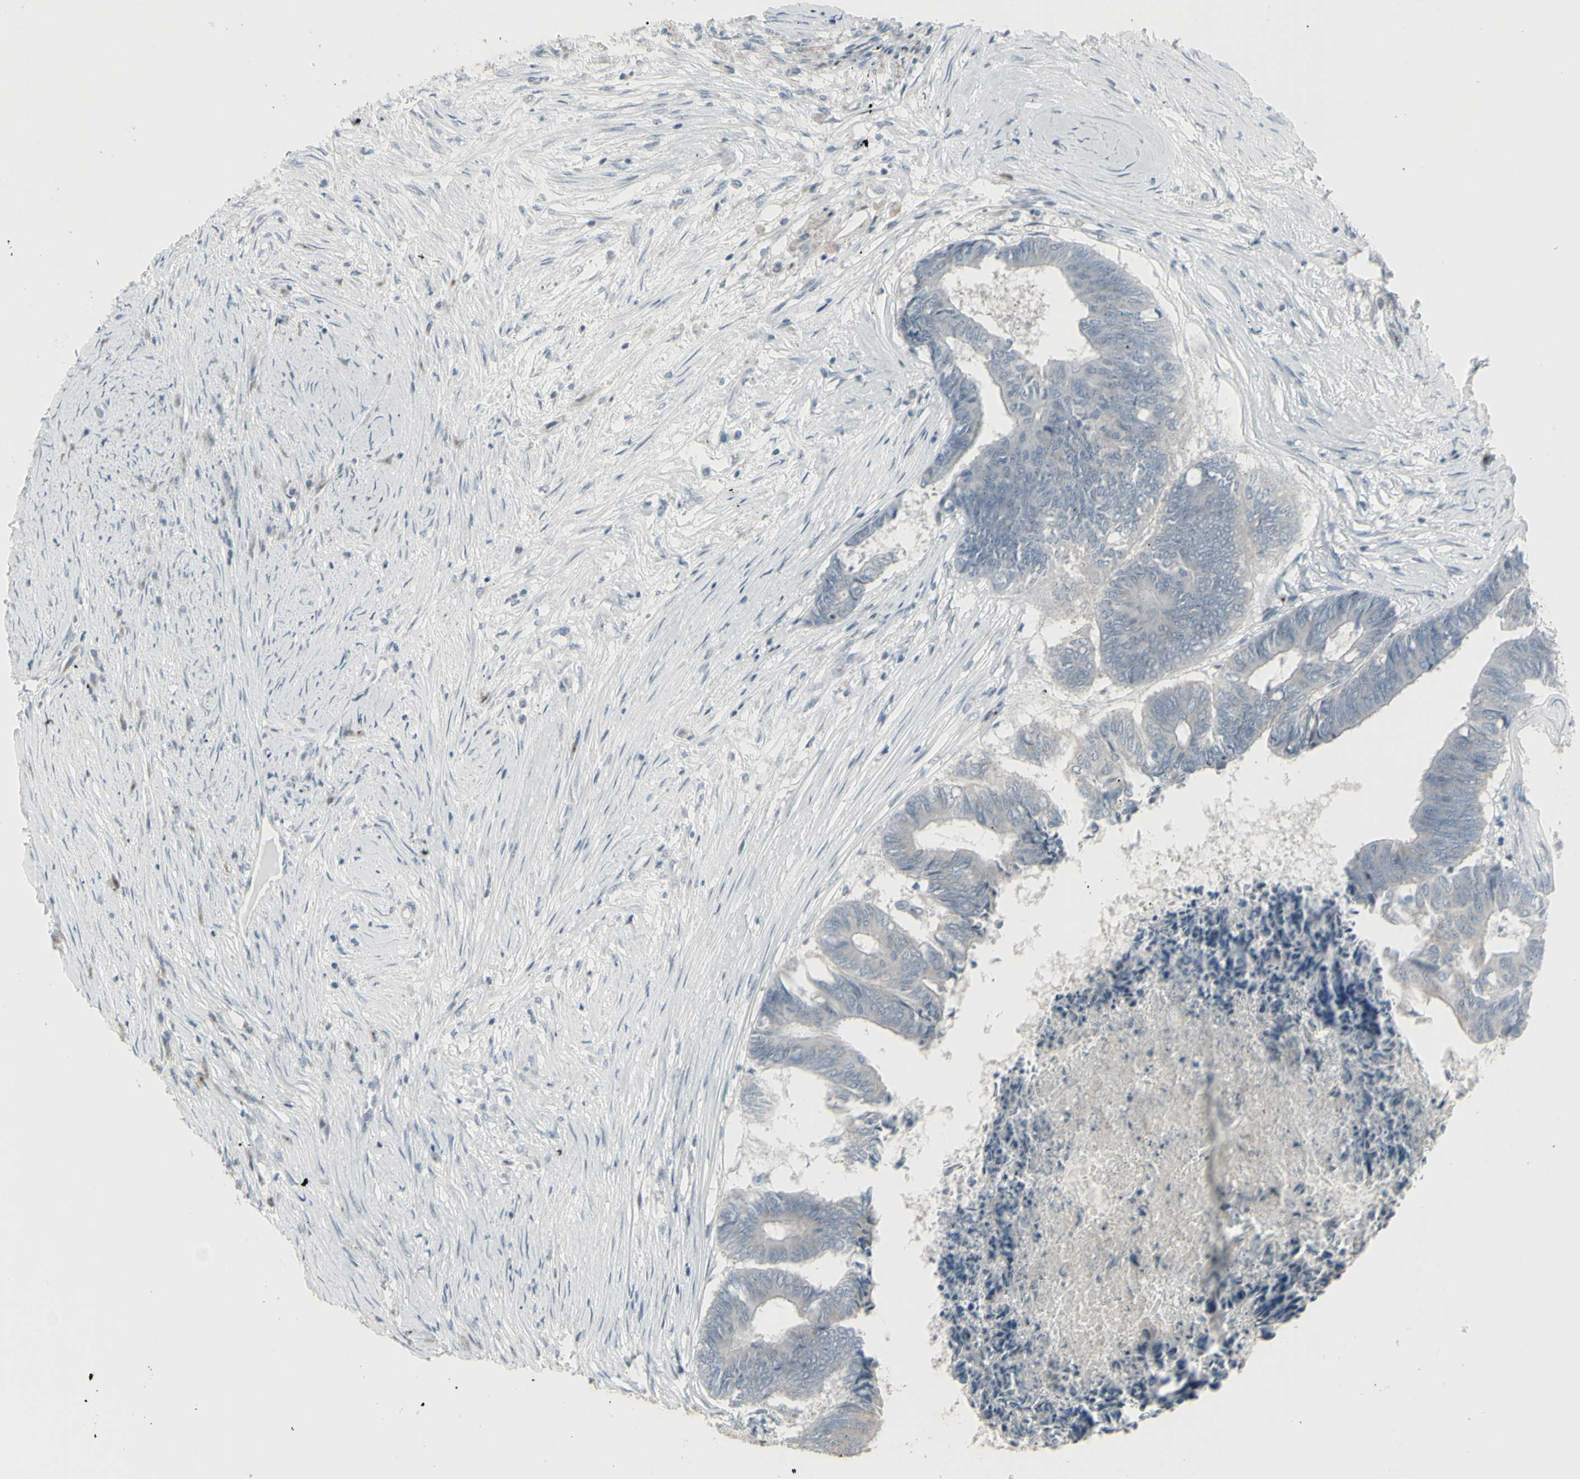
{"staining": {"intensity": "negative", "quantity": "none", "location": "none"}, "tissue": "colorectal cancer", "cell_type": "Tumor cells", "image_type": "cancer", "snomed": [{"axis": "morphology", "description": "Adenocarcinoma, NOS"}, {"axis": "topography", "description": "Rectum"}], "caption": "Adenocarcinoma (colorectal) was stained to show a protein in brown. There is no significant expression in tumor cells.", "gene": "CD79B", "patient": {"sex": "male", "age": 63}}